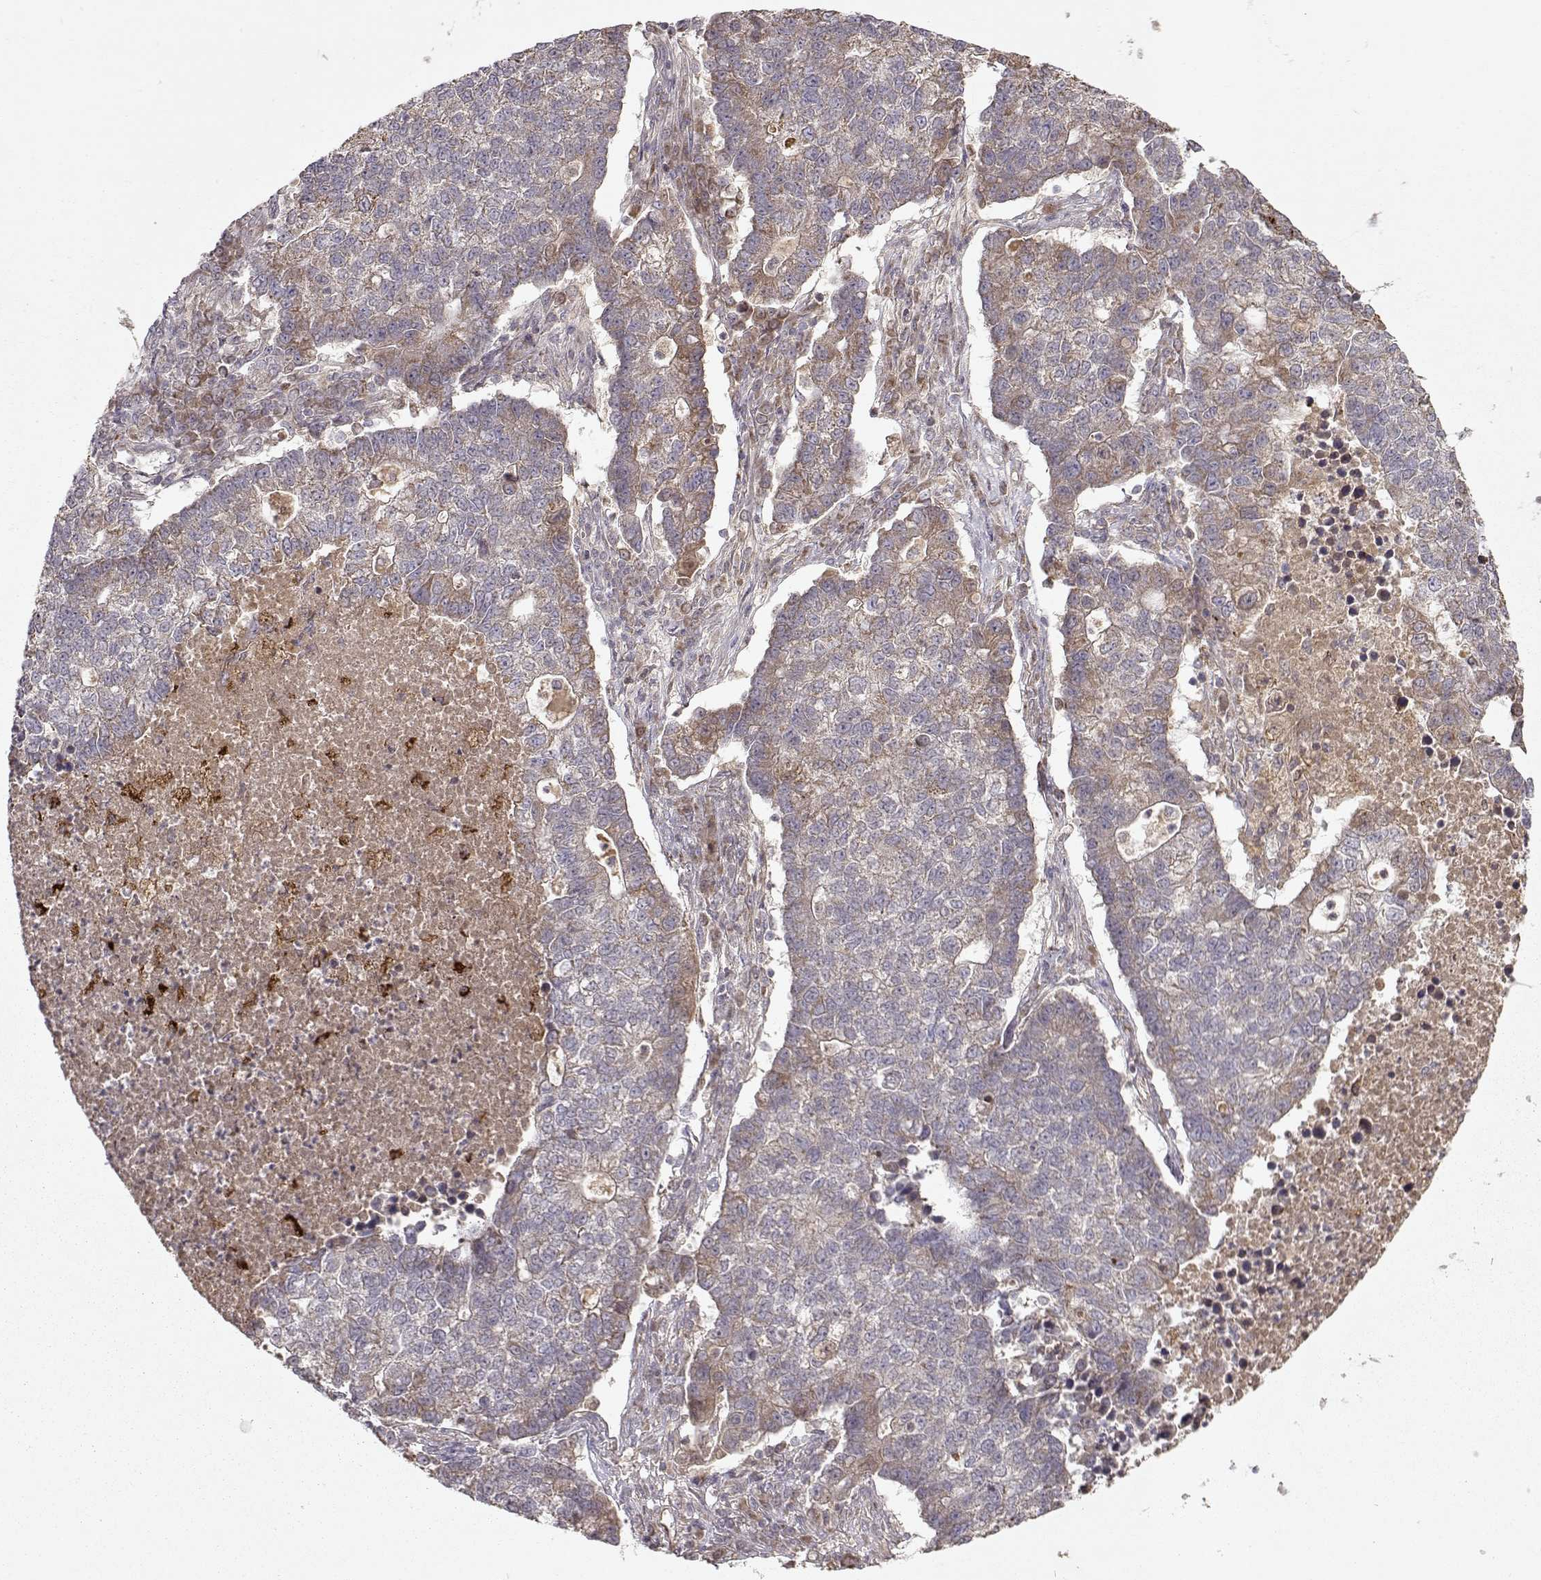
{"staining": {"intensity": "moderate", "quantity": "<25%", "location": "cytoplasmic/membranous"}, "tissue": "lung cancer", "cell_type": "Tumor cells", "image_type": "cancer", "snomed": [{"axis": "morphology", "description": "Adenocarcinoma, NOS"}, {"axis": "topography", "description": "Lung"}], "caption": "An image of human lung cancer stained for a protein shows moderate cytoplasmic/membranous brown staining in tumor cells. (DAB IHC with brightfield microscopy, high magnification).", "gene": "CMTM3", "patient": {"sex": "male", "age": 57}}